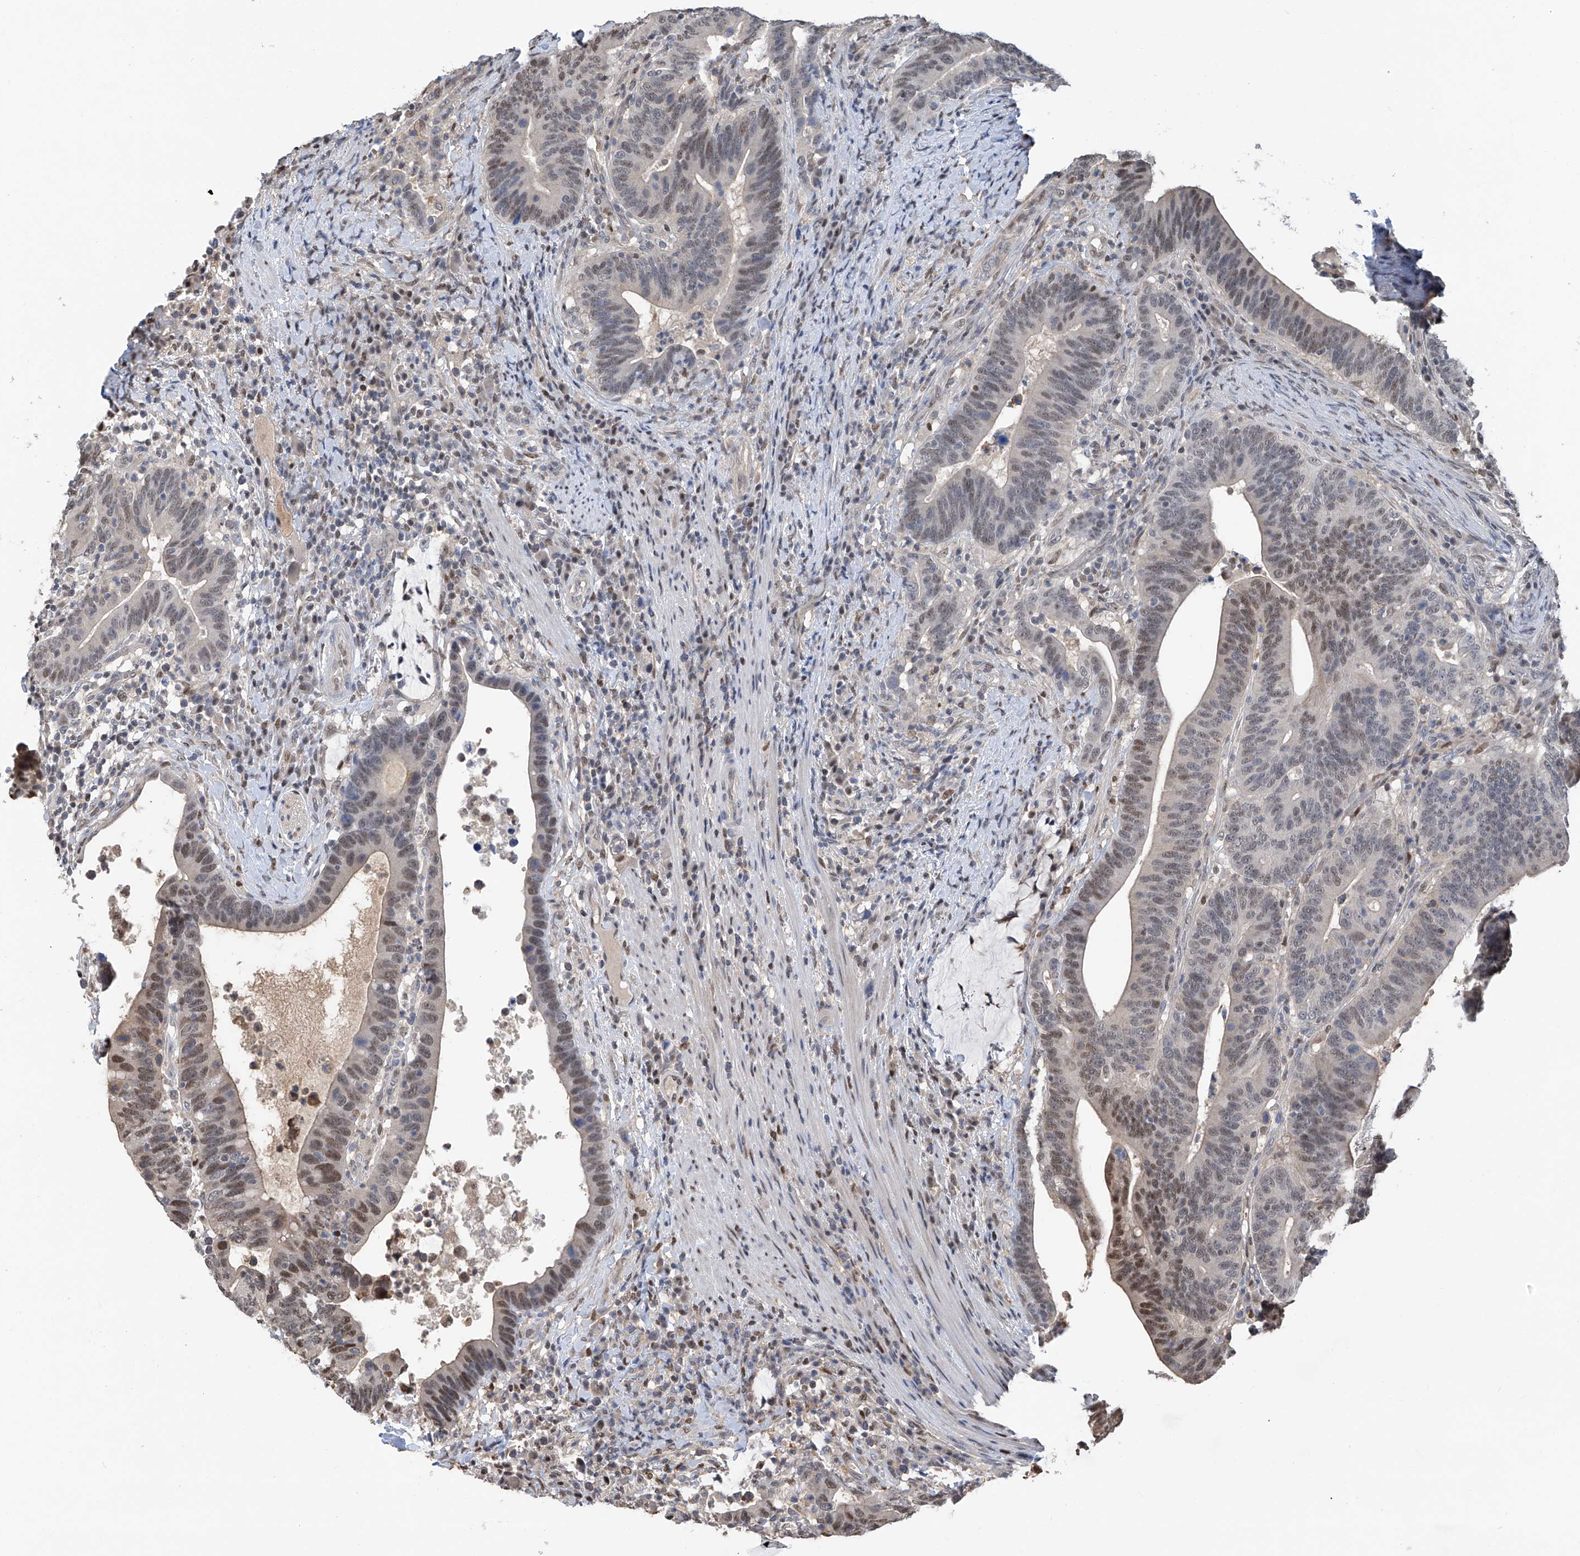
{"staining": {"intensity": "moderate", "quantity": "<25%", "location": "nuclear"}, "tissue": "colorectal cancer", "cell_type": "Tumor cells", "image_type": "cancer", "snomed": [{"axis": "morphology", "description": "Adenocarcinoma, NOS"}, {"axis": "topography", "description": "Colon"}], "caption": "Moderate nuclear expression for a protein is appreciated in about <25% of tumor cells of colorectal adenocarcinoma using immunohistochemistry (IHC).", "gene": "PMM1", "patient": {"sex": "female", "age": 66}}